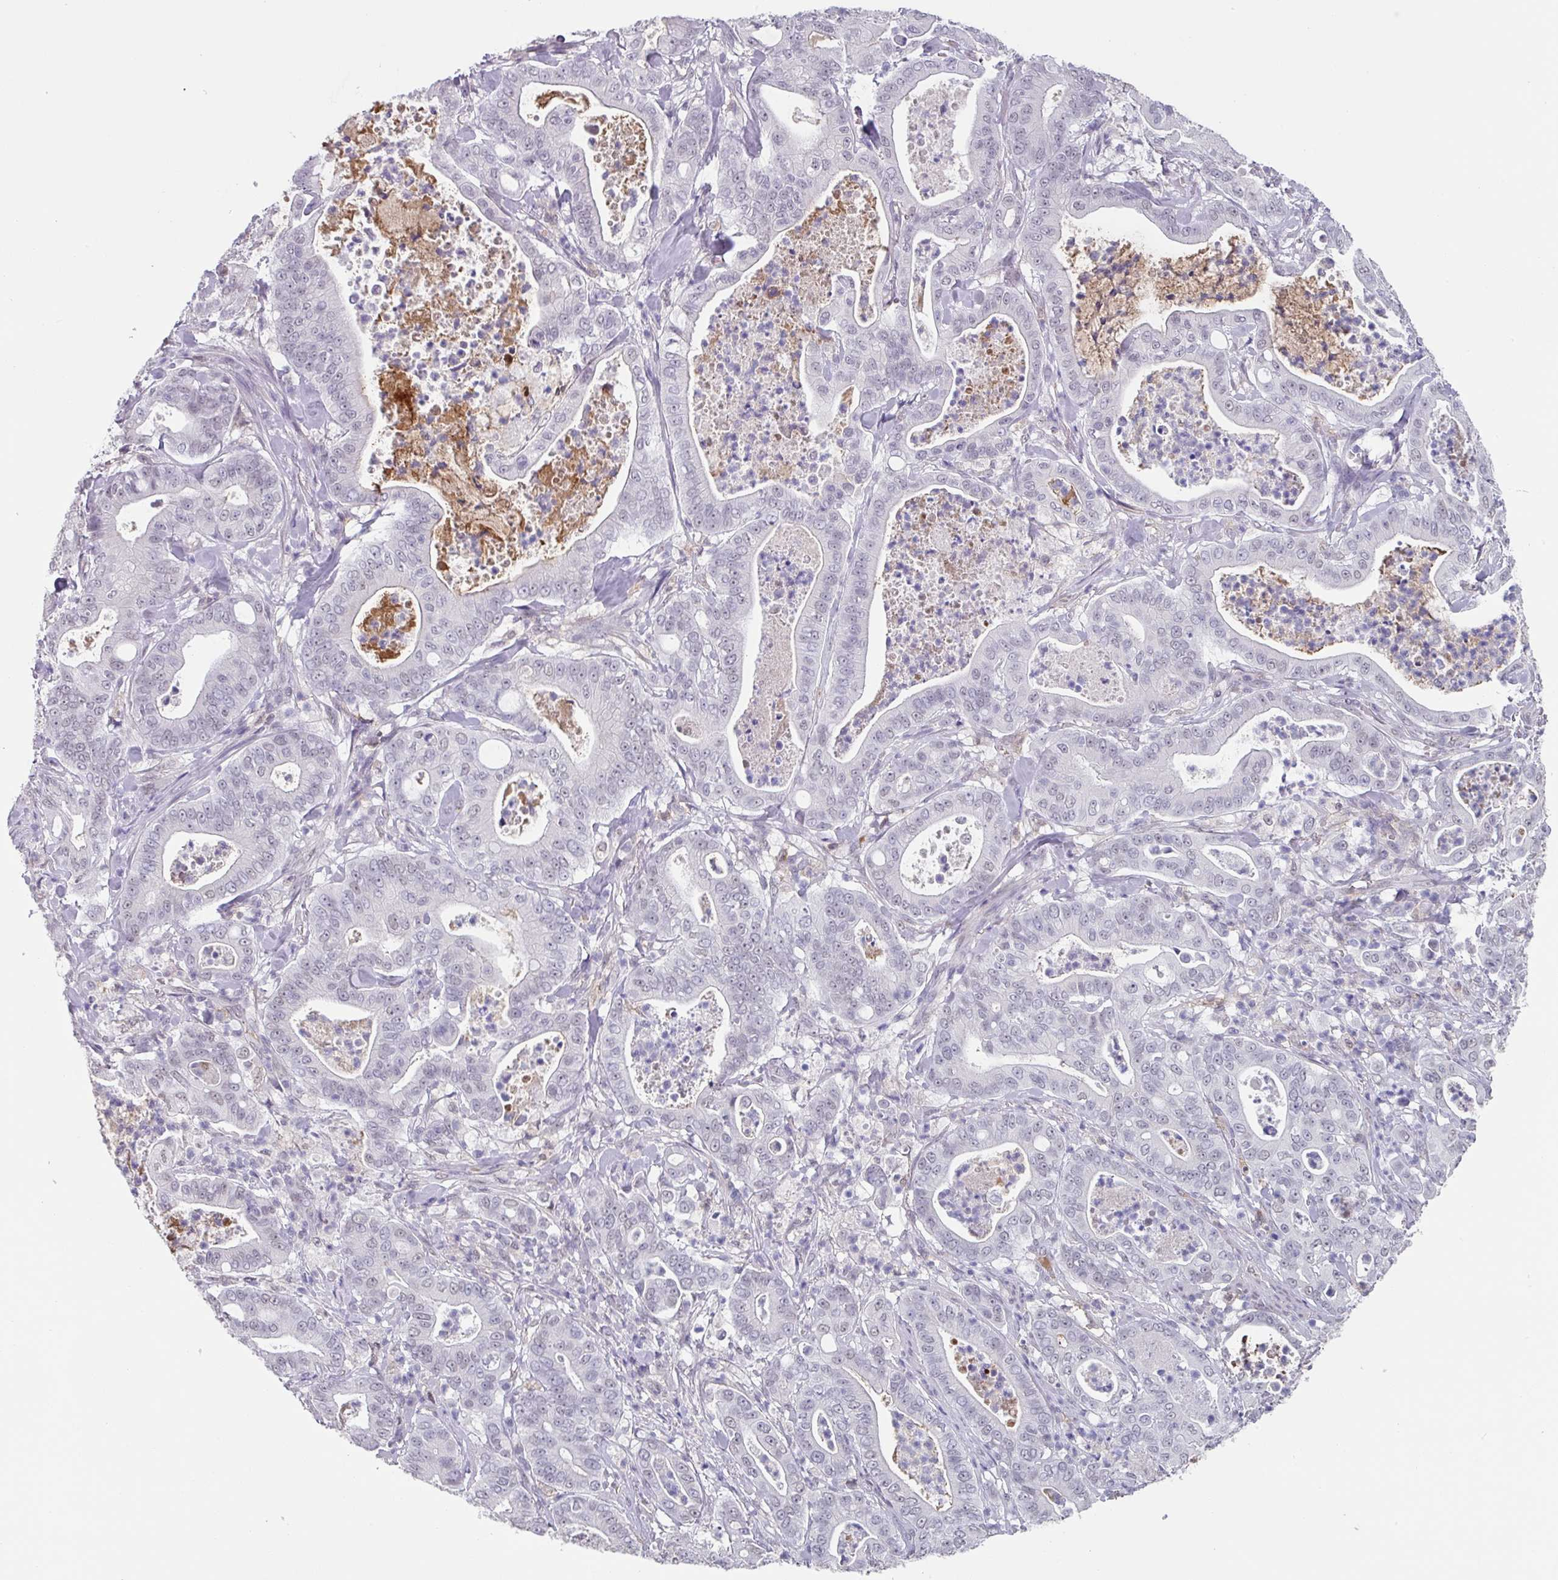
{"staining": {"intensity": "negative", "quantity": "none", "location": "none"}, "tissue": "pancreatic cancer", "cell_type": "Tumor cells", "image_type": "cancer", "snomed": [{"axis": "morphology", "description": "Adenocarcinoma, NOS"}, {"axis": "topography", "description": "Pancreas"}], "caption": "The immunohistochemistry (IHC) image has no significant expression in tumor cells of pancreatic cancer tissue.", "gene": "C1QB", "patient": {"sex": "male", "age": 71}}